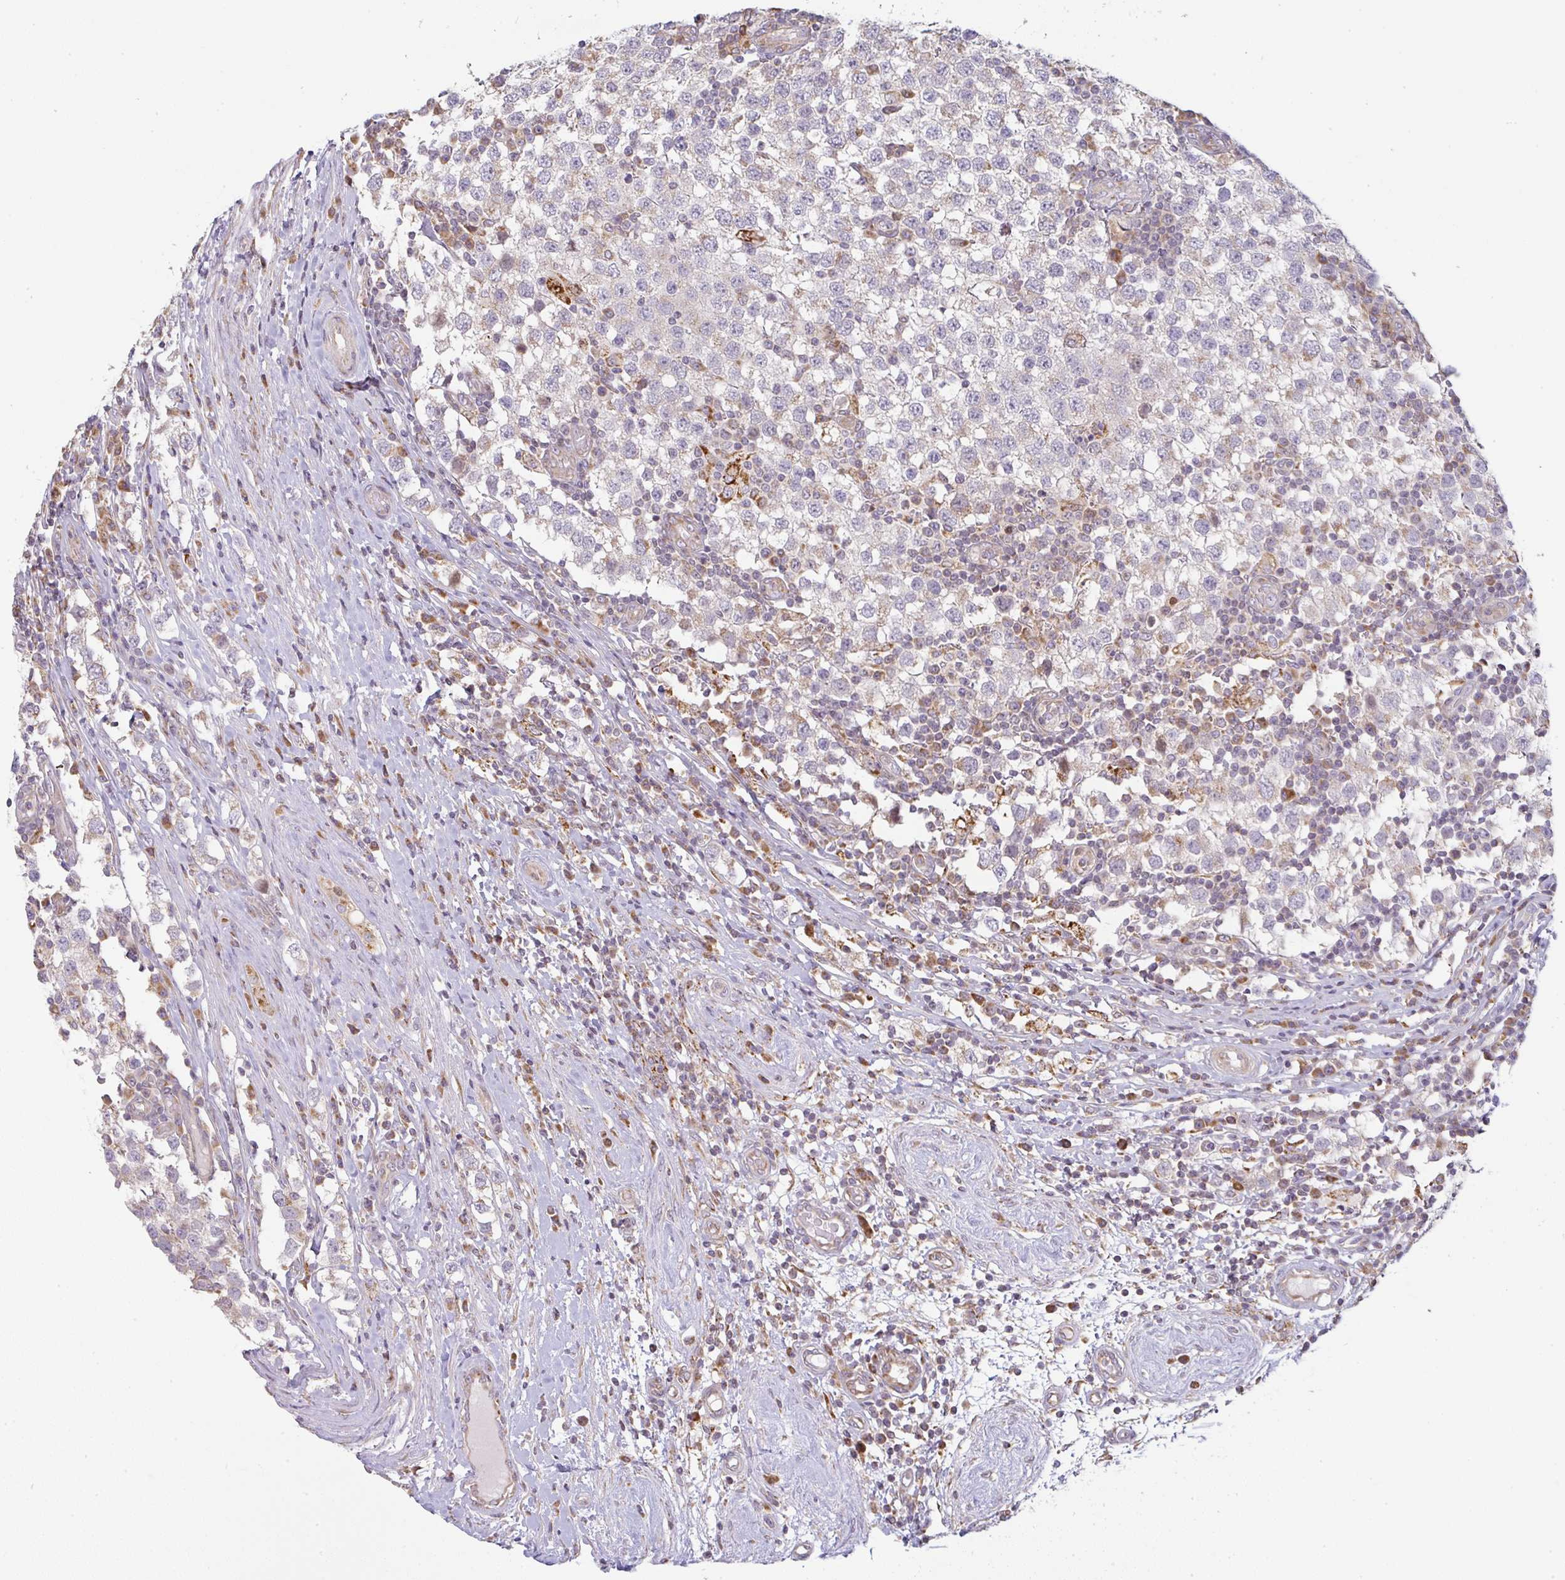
{"staining": {"intensity": "weak", "quantity": "25%-75%", "location": "cytoplasmic/membranous"}, "tissue": "testis cancer", "cell_type": "Tumor cells", "image_type": "cancer", "snomed": [{"axis": "morphology", "description": "Seminoma, NOS"}, {"axis": "topography", "description": "Testis"}], "caption": "Testis cancer (seminoma) tissue reveals weak cytoplasmic/membranous expression in approximately 25%-75% of tumor cells", "gene": "MOB1A", "patient": {"sex": "male", "age": 34}}